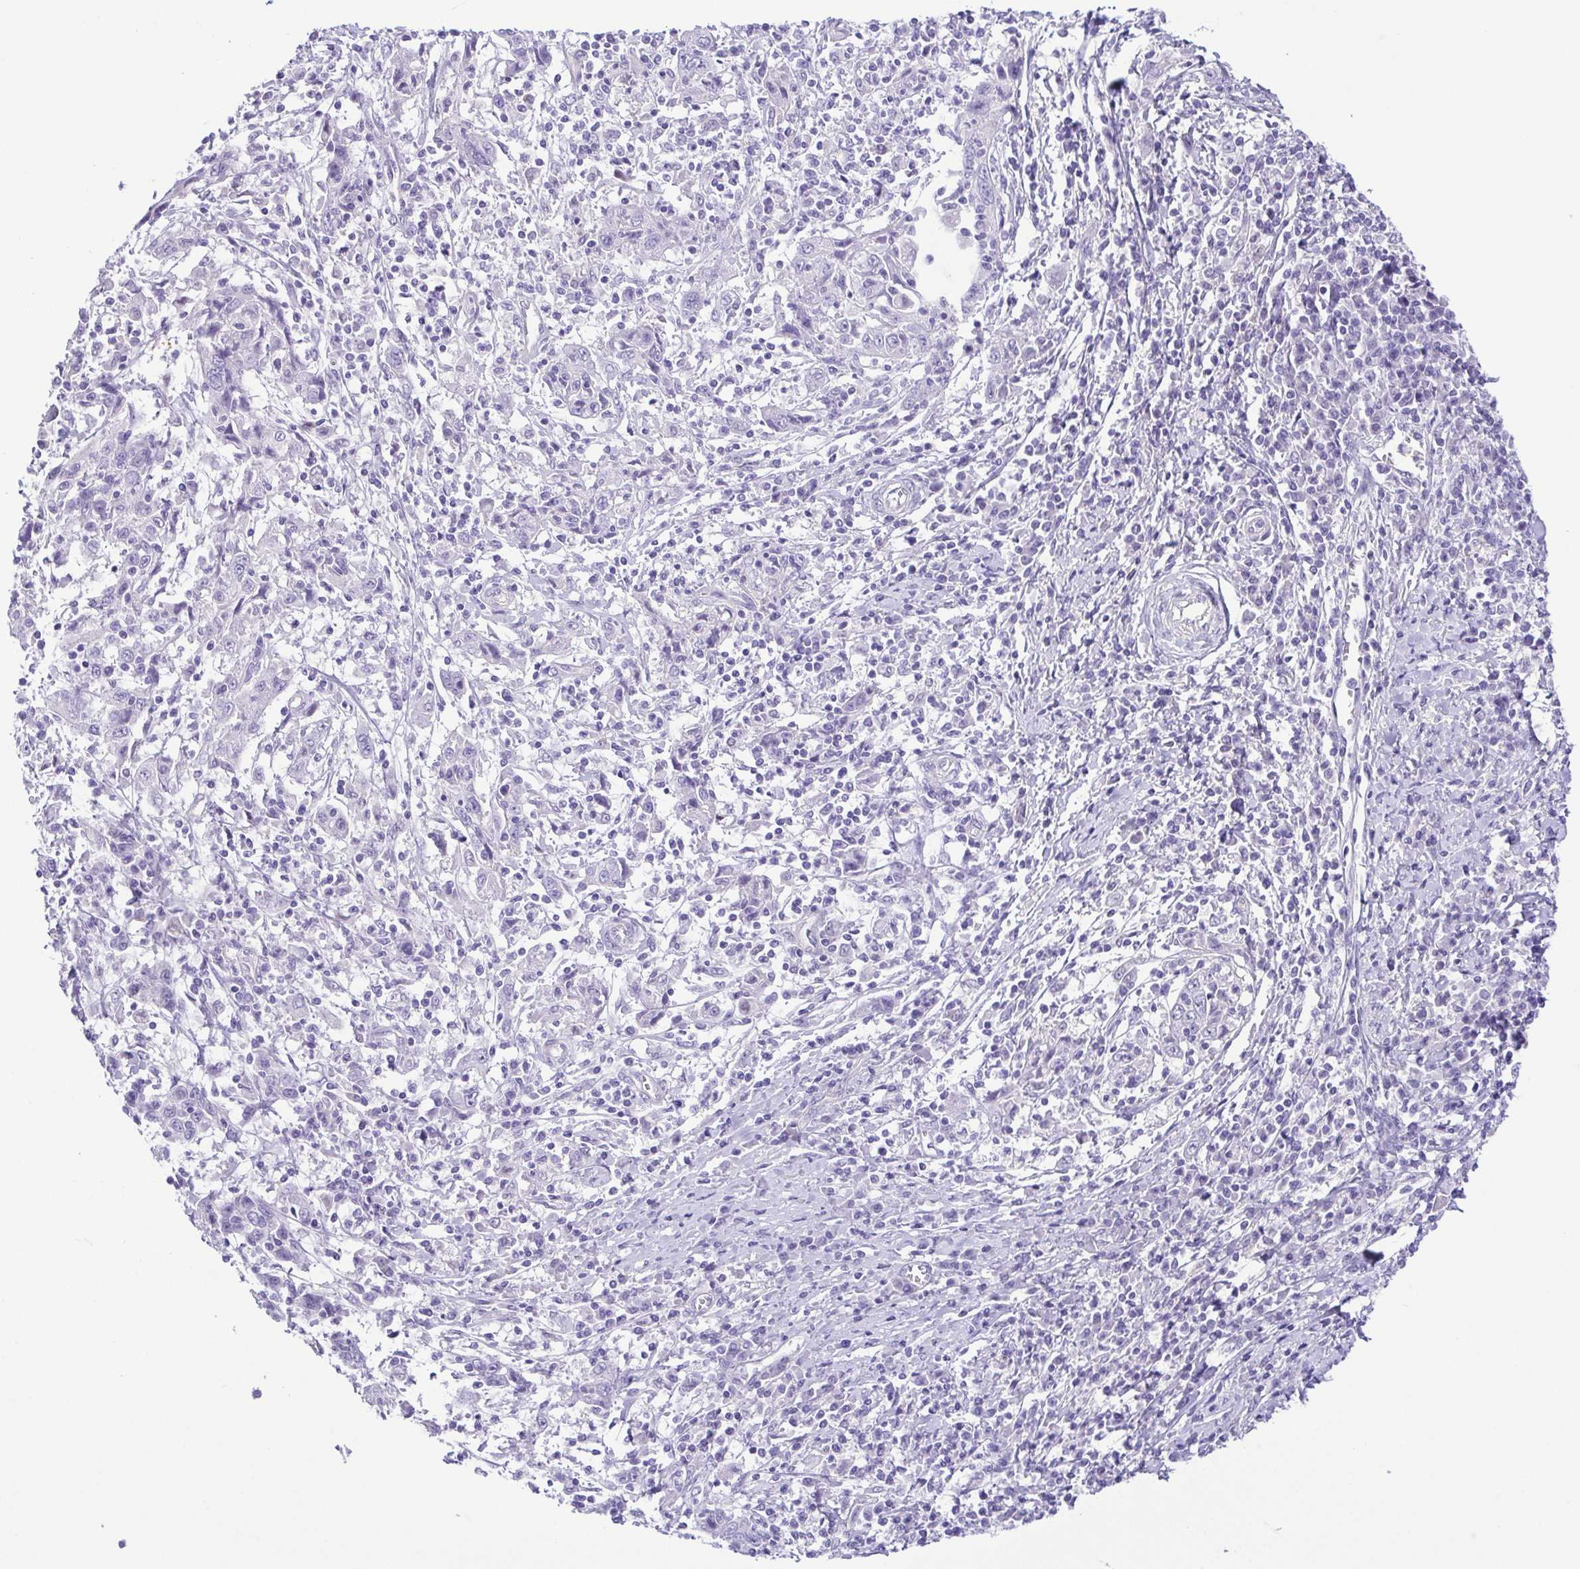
{"staining": {"intensity": "negative", "quantity": "none", "location": "none"}, "tissue": "cervical cancer", "cell_type": "Tumor cells", "image_type": "cancer", "snomed": [{"axis": "morphology", "description": "Squamous cell carcinoma, NOS"}, {"axis": "topography", "description": "Cervix"}], "caption": "Immunohistochemistry (IHC) of cervical cancer shows no expression in tumor cells. Brightfield microscopy of immunohistochemistry stained with DAB (brown) and hematoxylin (blue), captured at high magnification.", "gene": "EPB42", "patient": {"sex": "female", "age": 46}}